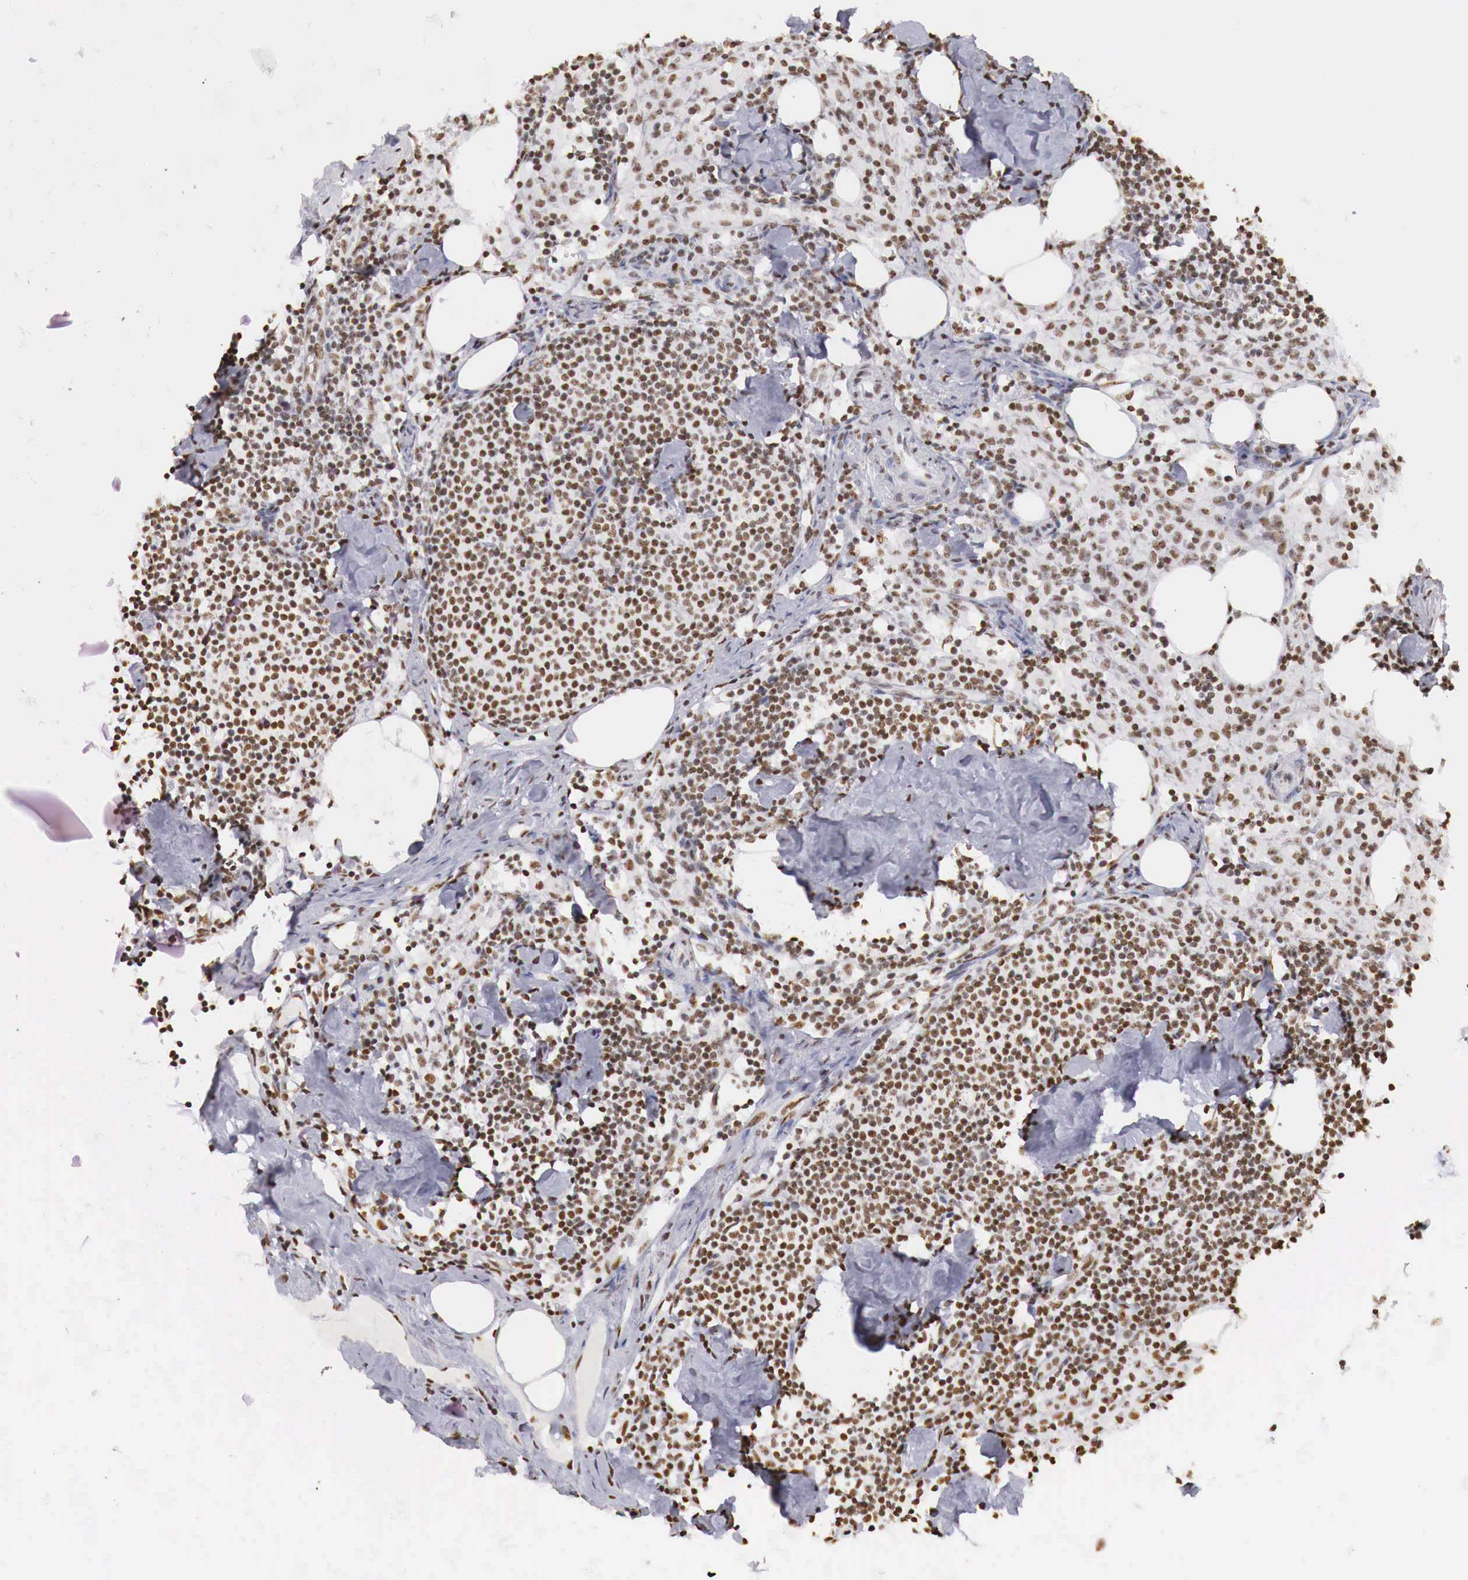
{"staining": {"intensity": "strong", "quantity": ">75%", "location": "nuclear"}, "tissue": "lymph node", "cell_type": "Germinal center cells", "image_type": "normal", "snomed": [{"axis": "morphology", "description": "Normal tissue, NOS"}, {"axis": "topography", "description": "Lymph node"}], "caption": "The histopathology image exhibits staining of unremarkable lymph node, revealing strong nuclear protein staining (brown color) within germinal center cells.", "gene": "DKC1", "patient": {"sex": "male", "age": 67}}